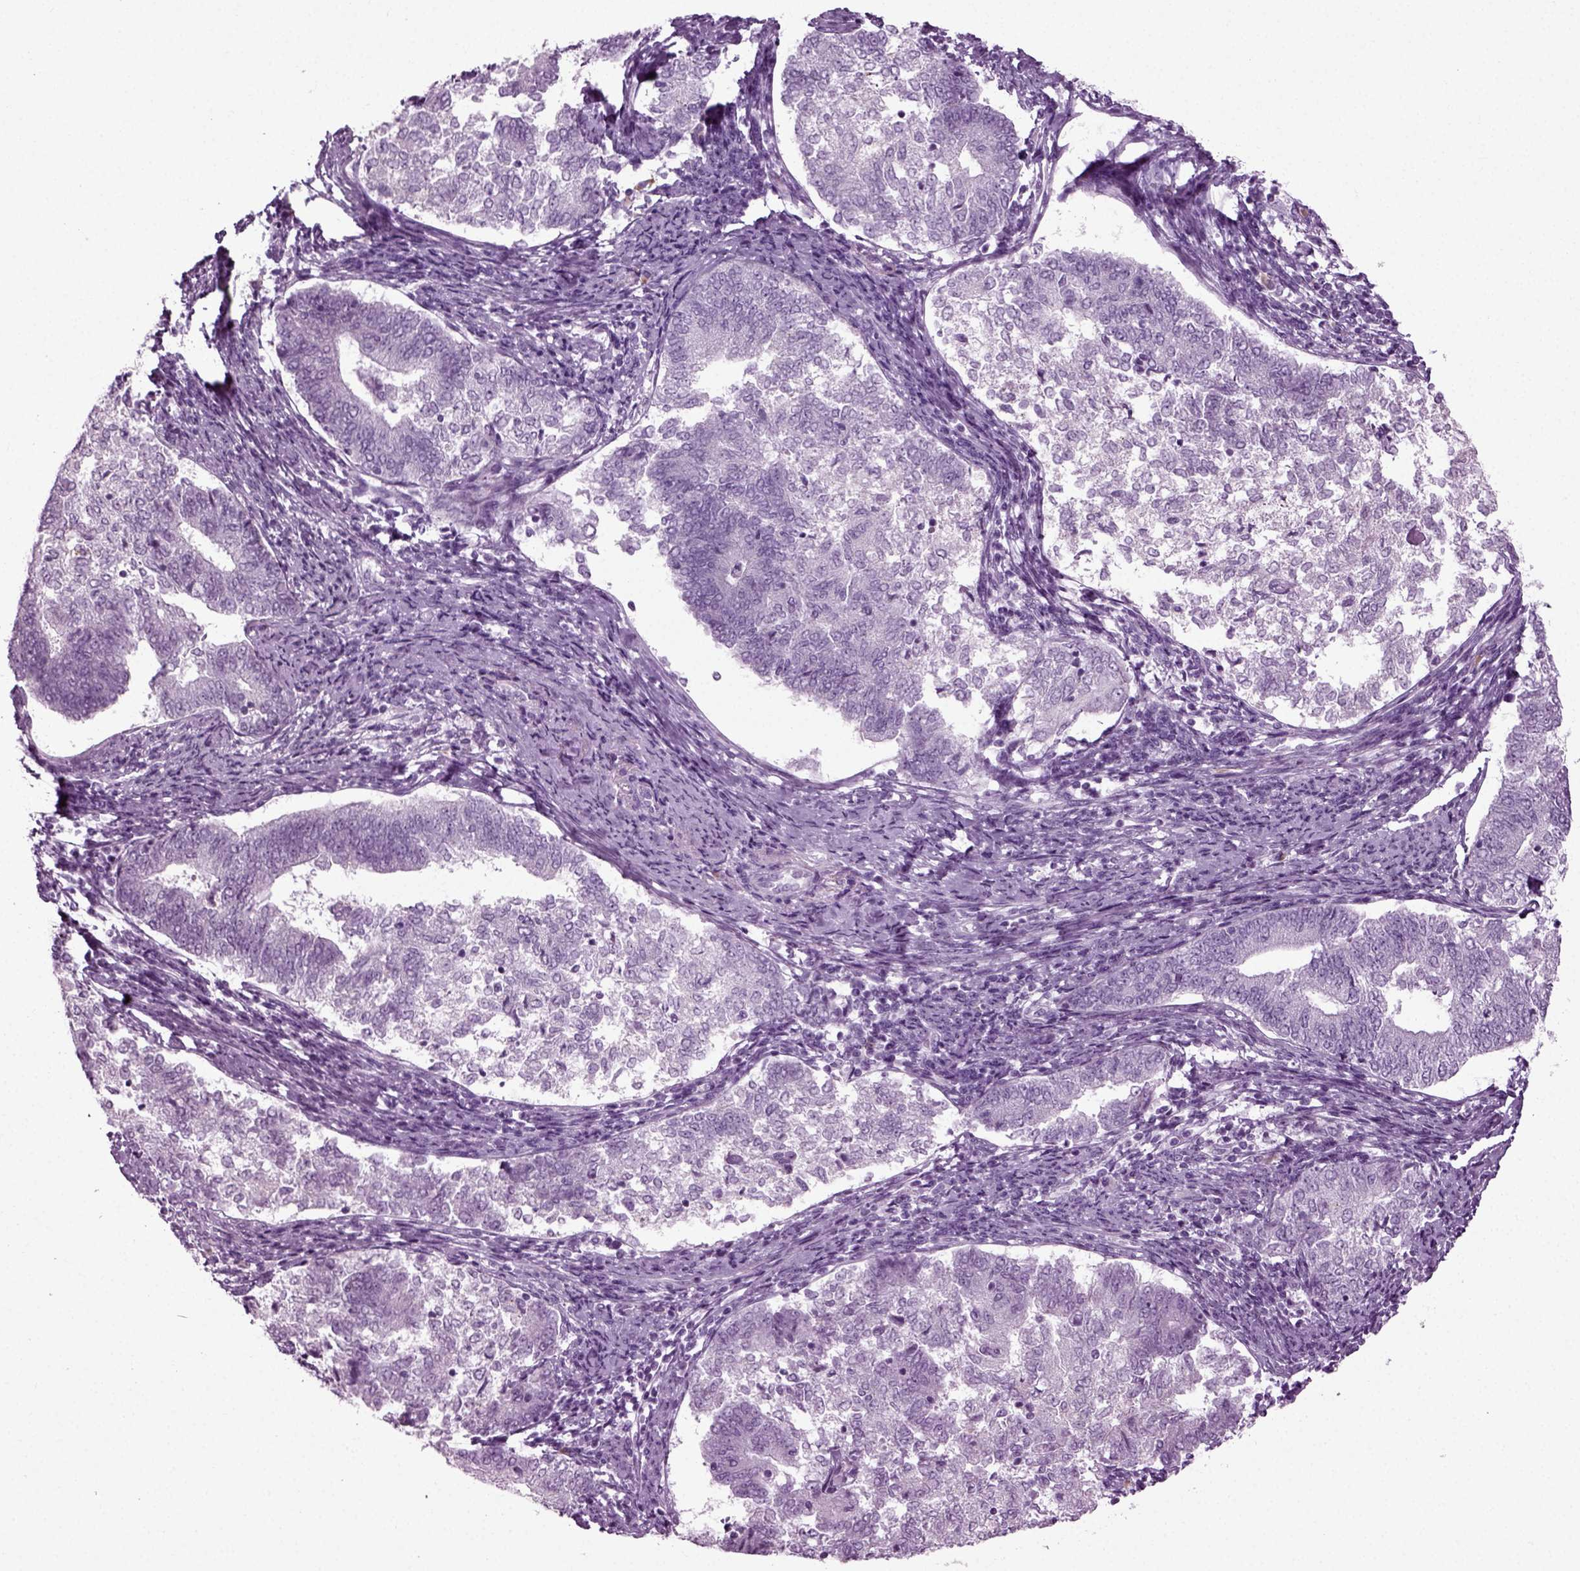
{"staining": {"intensity": "negative", "quantity": "none", "location": "none"}, "tissue": "endometrial cancer", "cell_type": "Tumor cells", "image_type": "cancer", "snomed": [{"axis": "morphology", "description": "Adenocarcinoma, NOS"}, {"axis": "topography", "description": "Endometrium"}], "caption": "Protein analysis of endometrial cancer (adenocarcinoma) reveals no significant staining in tumor cells.", "gene": "PRLH", "patient": {"sex": "female", "age": 65}}